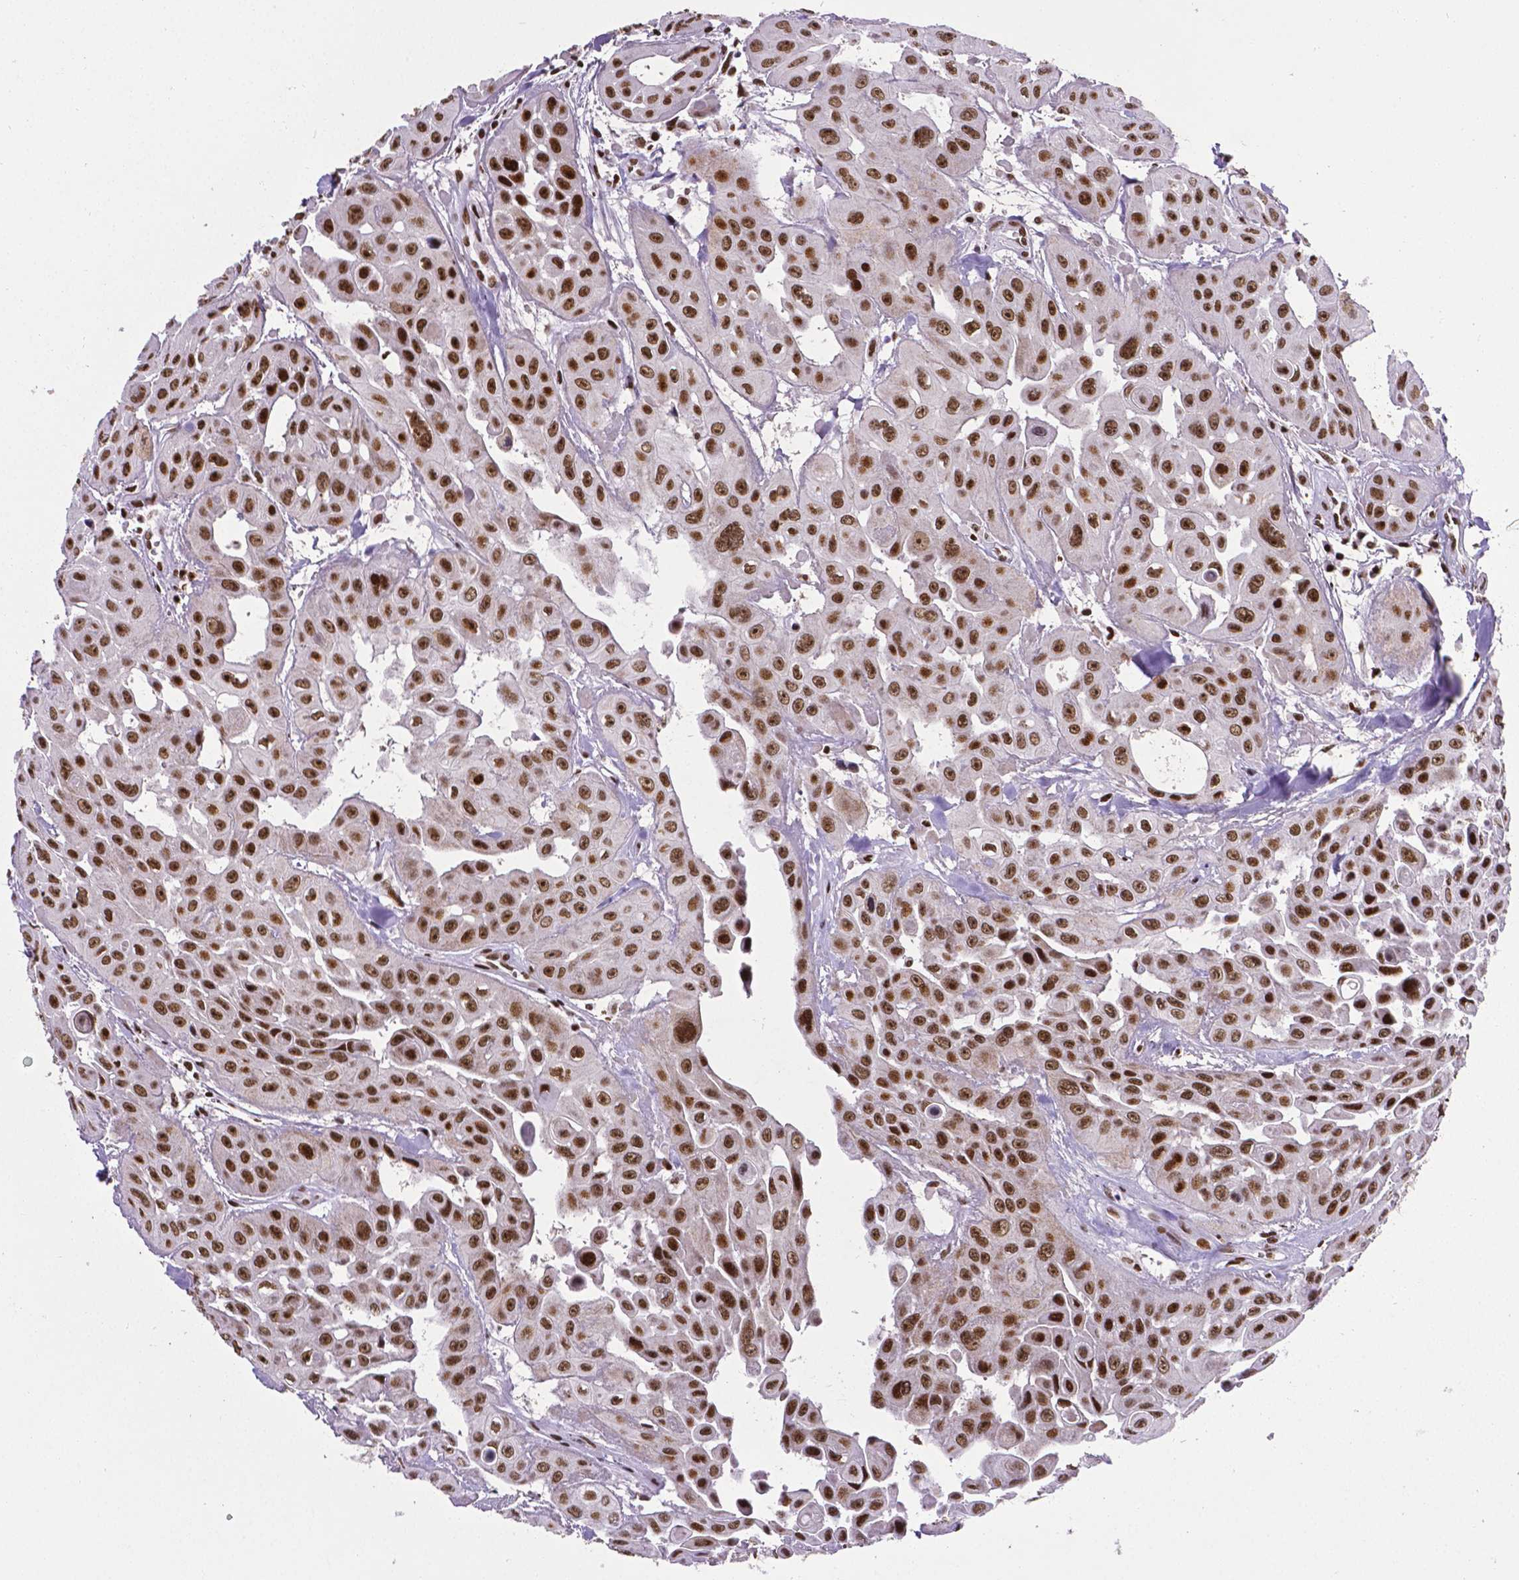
{"staining": {"intensity": "strong", "quantity": ">75%", "location": "nuclear"}, "tissue": "head and neck cancer", "cell_type": "Tumor cells", "image_type": "cancer", "snomed": [{"axis": "morphology", "description": "Adenocarcinoma, NOS"}, {"axis": "topography", "description": "Head-Neck"}], "caption": "The immunohistochemical stain highlights strong nuclear expression in tumor cells of adenocarcinoma (head and neck) tissue.", "gene": "CTCF", "patient": {"sex": "male", "age": 73}}